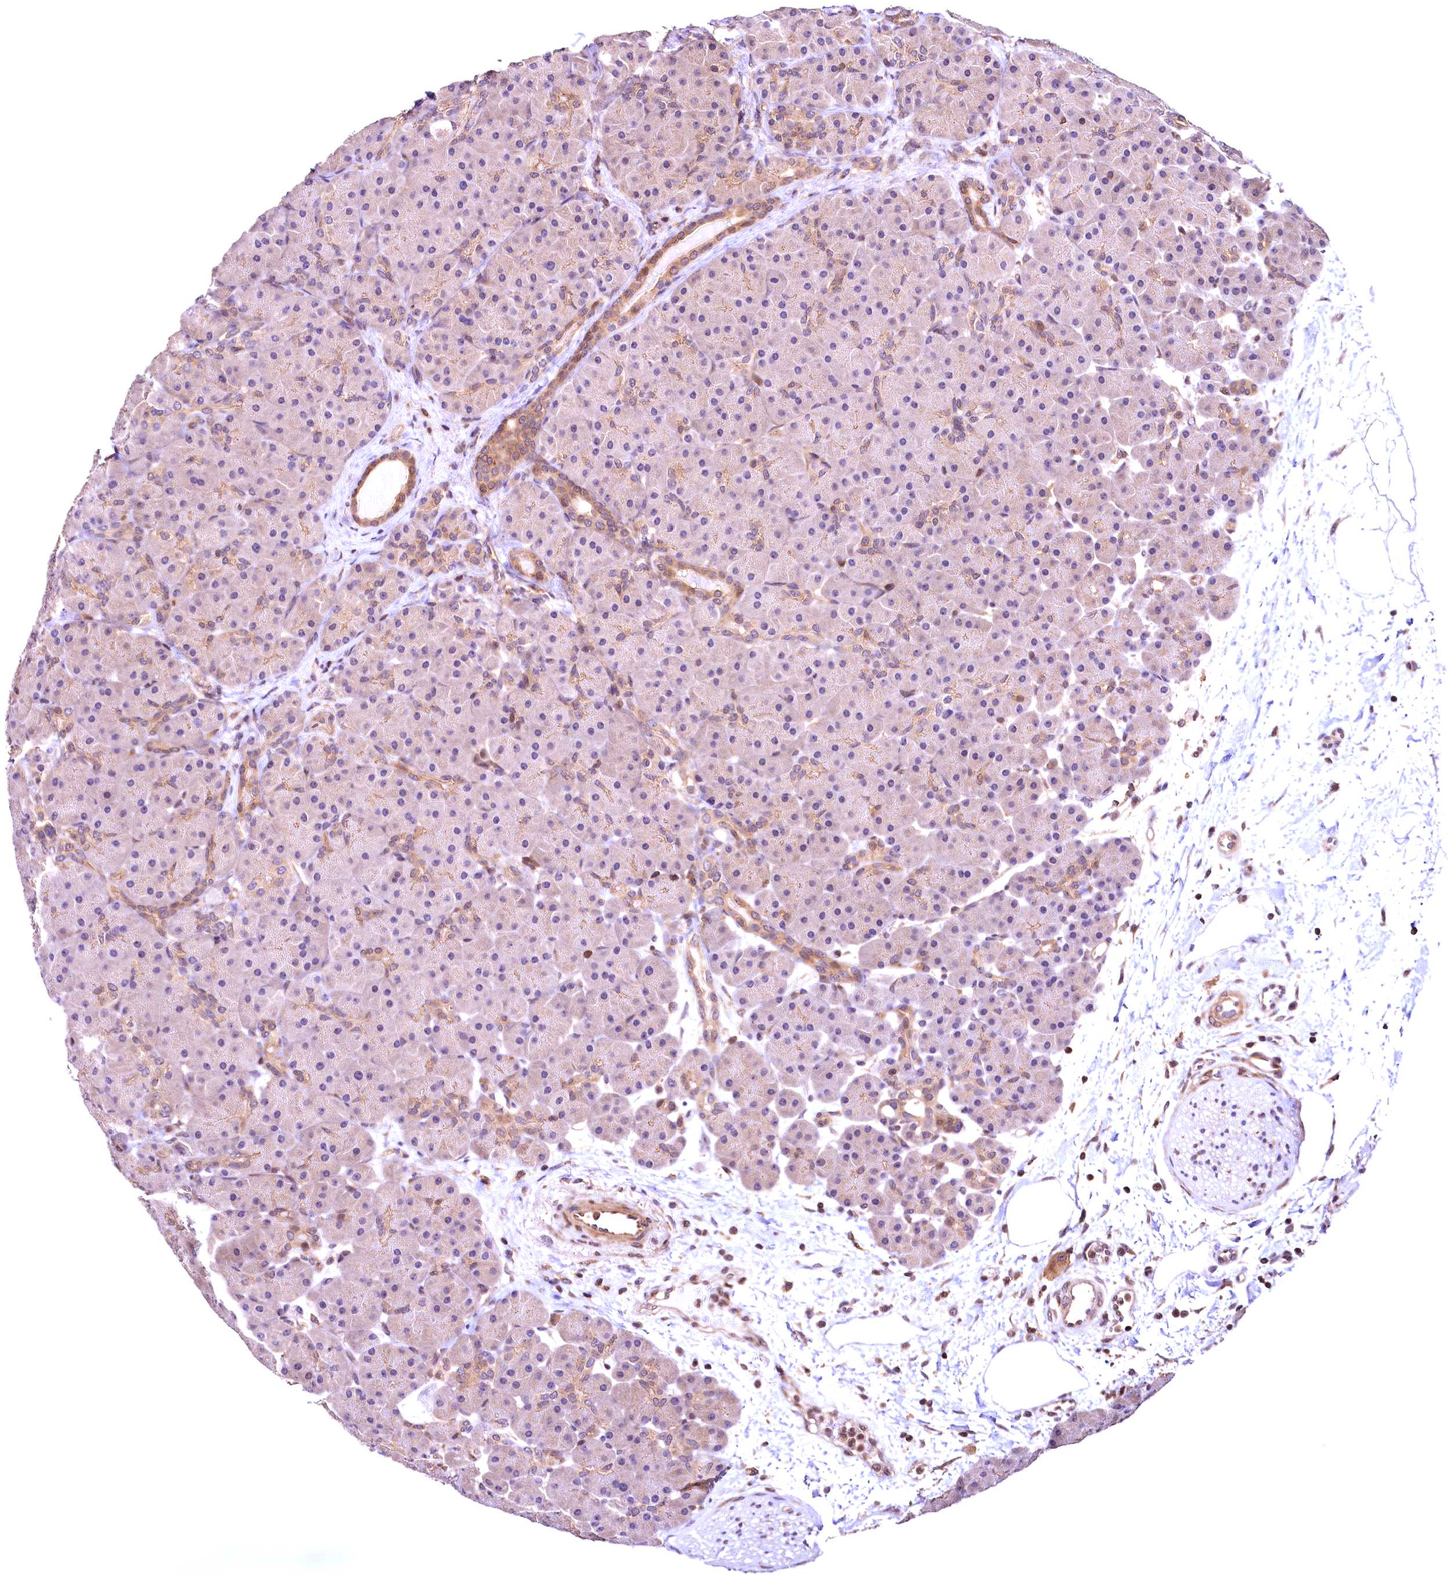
{"staining": {"intensity": "weak", "quantity": "<25%", "location": "cytoplasmic/membranous"}, "tissue": "pancreas", "cell_type": "Exocrine glandular cells", "image_type": "normal", "snomed": [{"axis": "morphology", "description": "Normal tissue, NOS"}, {"axis": "topography", "description": "Pancreas"}], "caption": "DAB immunohistochemical staining of unremarkable pancreas displays no significant expression in exocrine glandular cells.", "gene": "CHORDC1", "patient": {"sex": "male", "age": 66}}